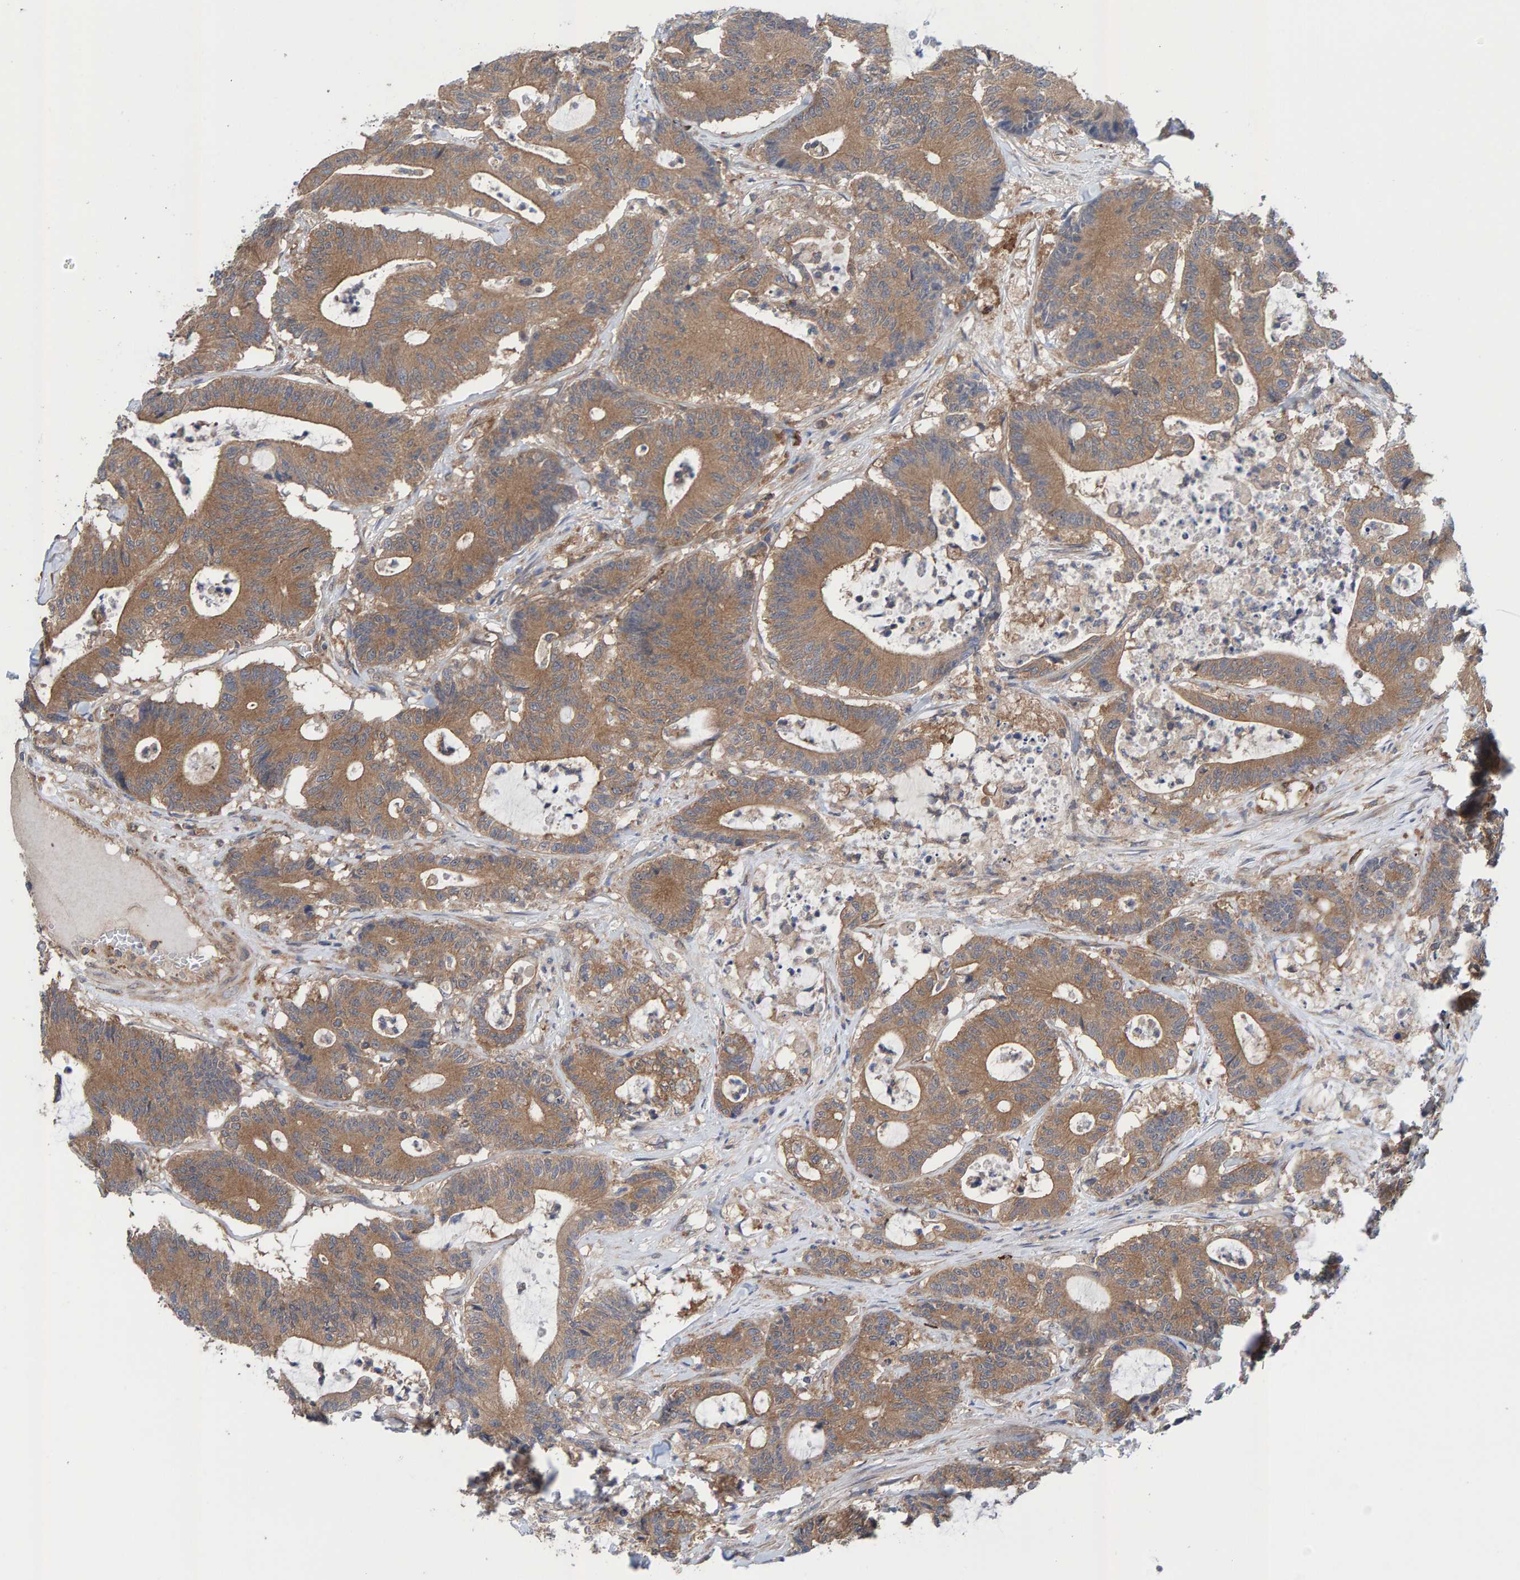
{"staining": {"intensity": "moderate", "quantity": ">75%", "location": "cytoplasmic/membranous"}, "tissue": "colorectal cancer", "cell_type": "Tumor cells", "image_type": "cancer", "snomed": [{"axis": "morphology", "description": "Adenocarcinoma, NOS"}, {"axis": "topography", "description": "Colon"}], "caption": "Protein analysis of colorectal cancer tissue shows moderate cytoplasmic/membranous expression in about >75% of tumor cells. Using DAB (3,3'-diaminobenzidine) (brown) and hematoxylin (blue) stains, captured at high magnification using brightfield microscopy.", "gene": "LRSAM1", "patient": {"sex": "female", "age": 84}}